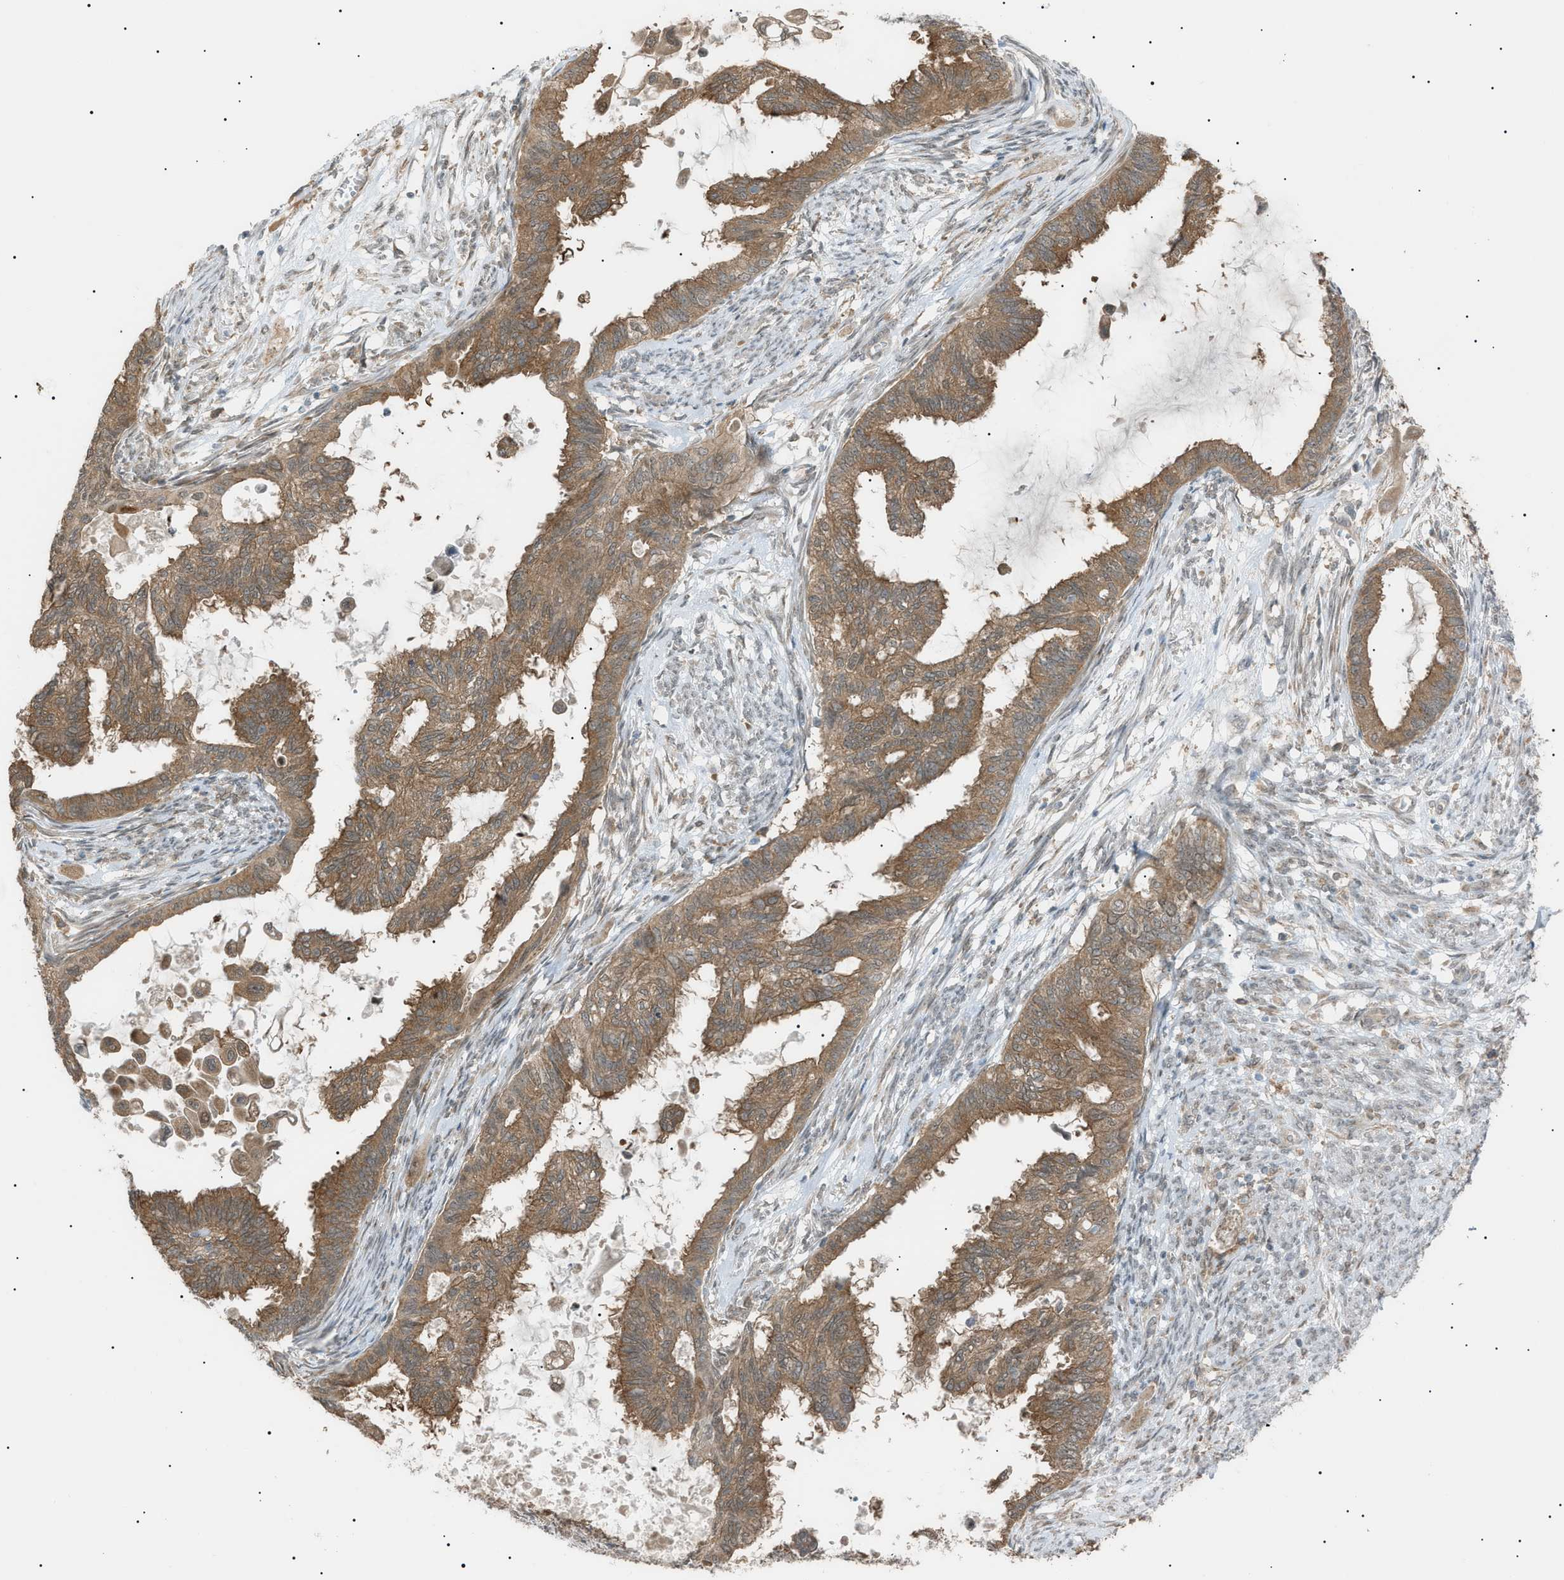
{"staining": {"intensity": "moderate", "quantity": ">75%", "location": "cytoplasmic/membranous"}, "tissue": "cervical cancer", "cell_type": "Tumor cells", "image_type": "cancer", "snomed": [{"axis": "morphology", "description": "Normal tissue, NOS"}, {"axis": "morphology", "description": "Adenocarcinoma, NOS"}, {"axis": "topography", "description": "Cervix"}, {"axis": "topography", "description": "Endometrium"}], "caption": "Protein expression analysis of human cervical cancer reveals moderate cytoplasmic/membranous expression in about >75% of tumor cells.", "gene": "LPIN2", "patient": {"sex": "female", "age": 86}}